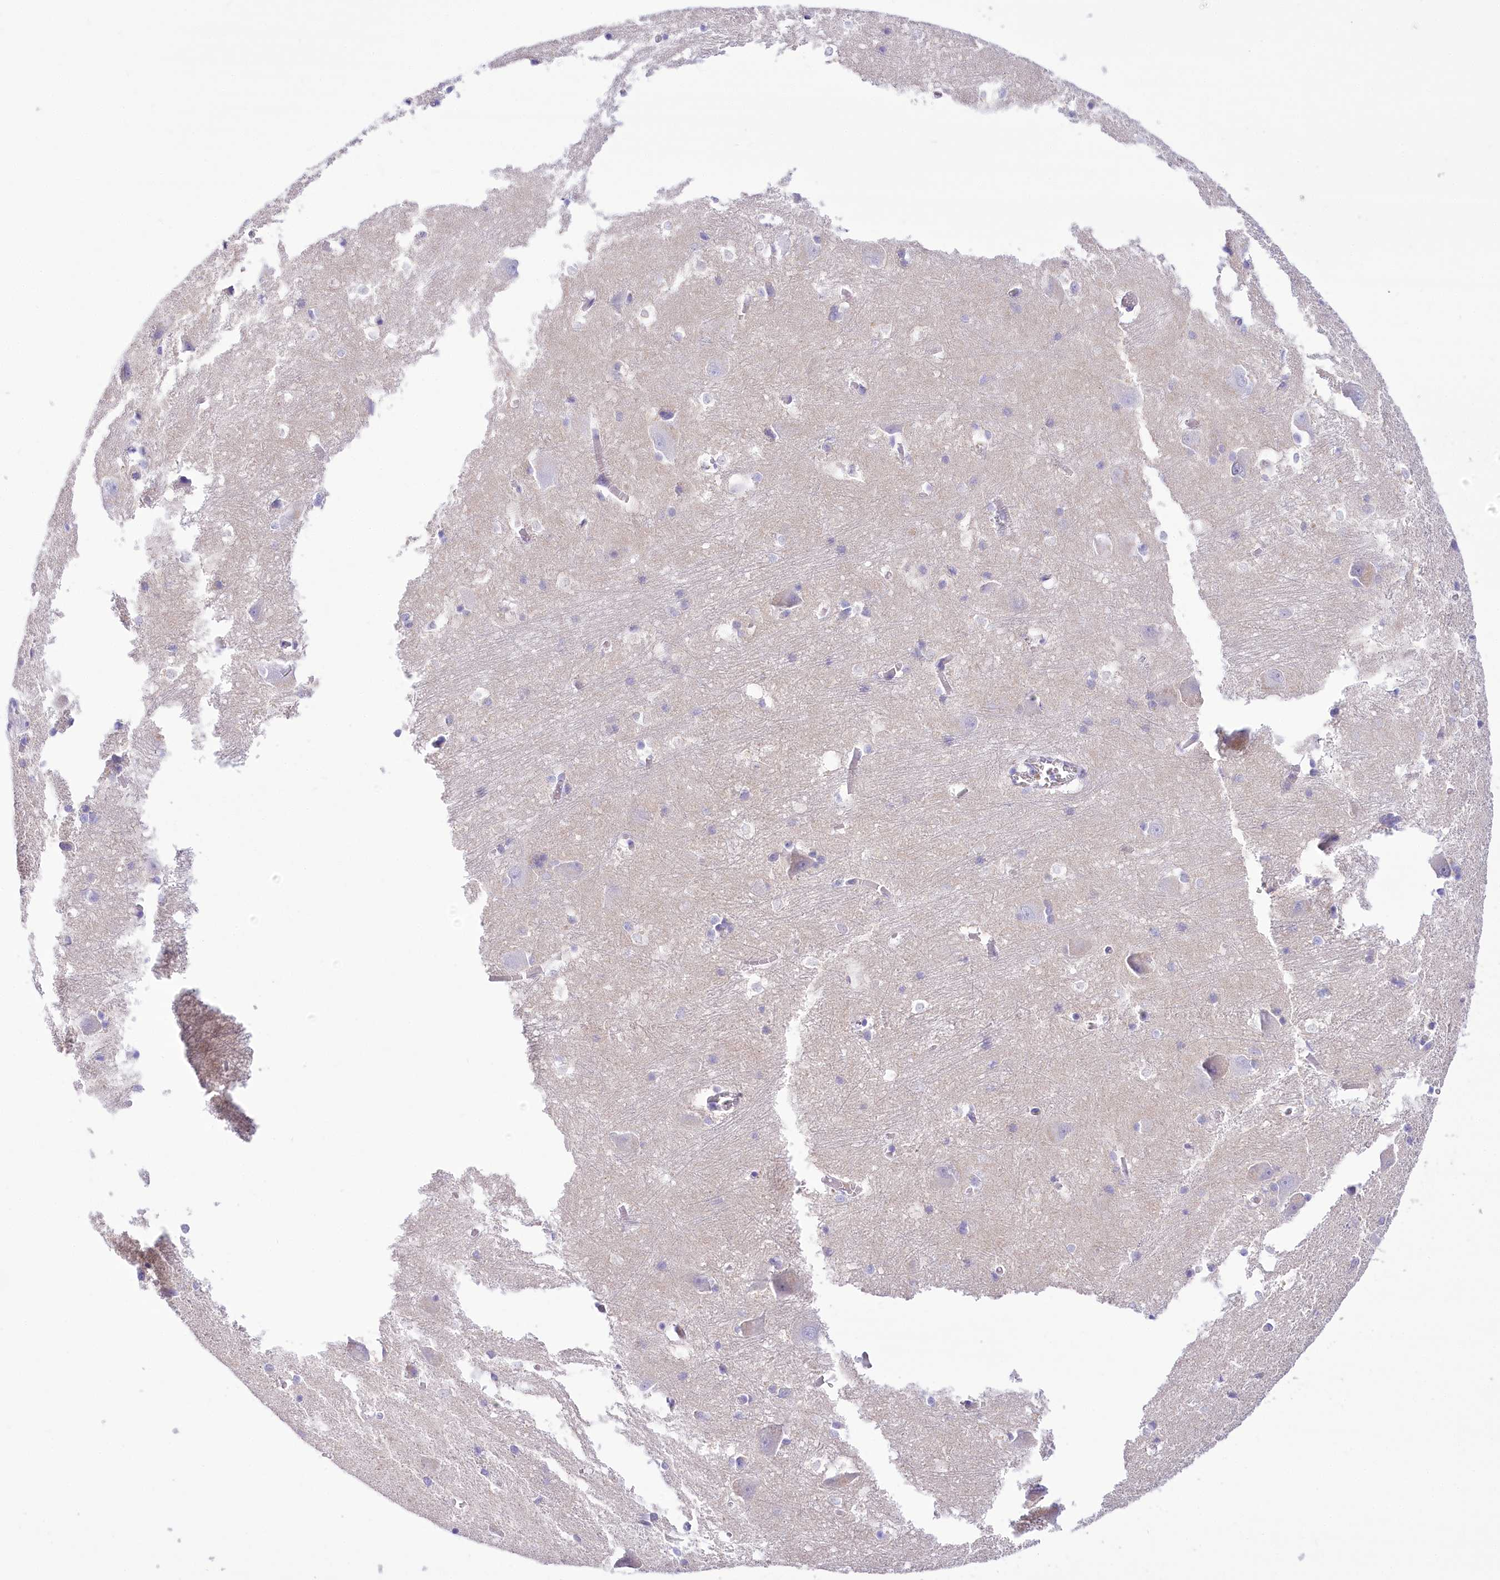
{"staining": {"intensity": "negative", "quantity": "none", "location": "none"}, "tissue": "caudate", "cell_type": "Glial cells", "image_type": "normal", "snomed": [{"axis": "morphology", "description": "Normal tissue, NOS"}, {"axis": "topography", "description": "Lateral ventricle wall"}], "caption": "High power microscopy histopathology image of an IHC photomicrograph of normal caudate, revealing no significant expression in glial cells. Brightfield microscopy of immunohistochemistry stained with DAB (3,3'-diaminobenzidine) (brown) and hematoxylin (blue), captured at high magnification.", "gene": "PBLD", "patient": {"sex": "male", "age": 37}}